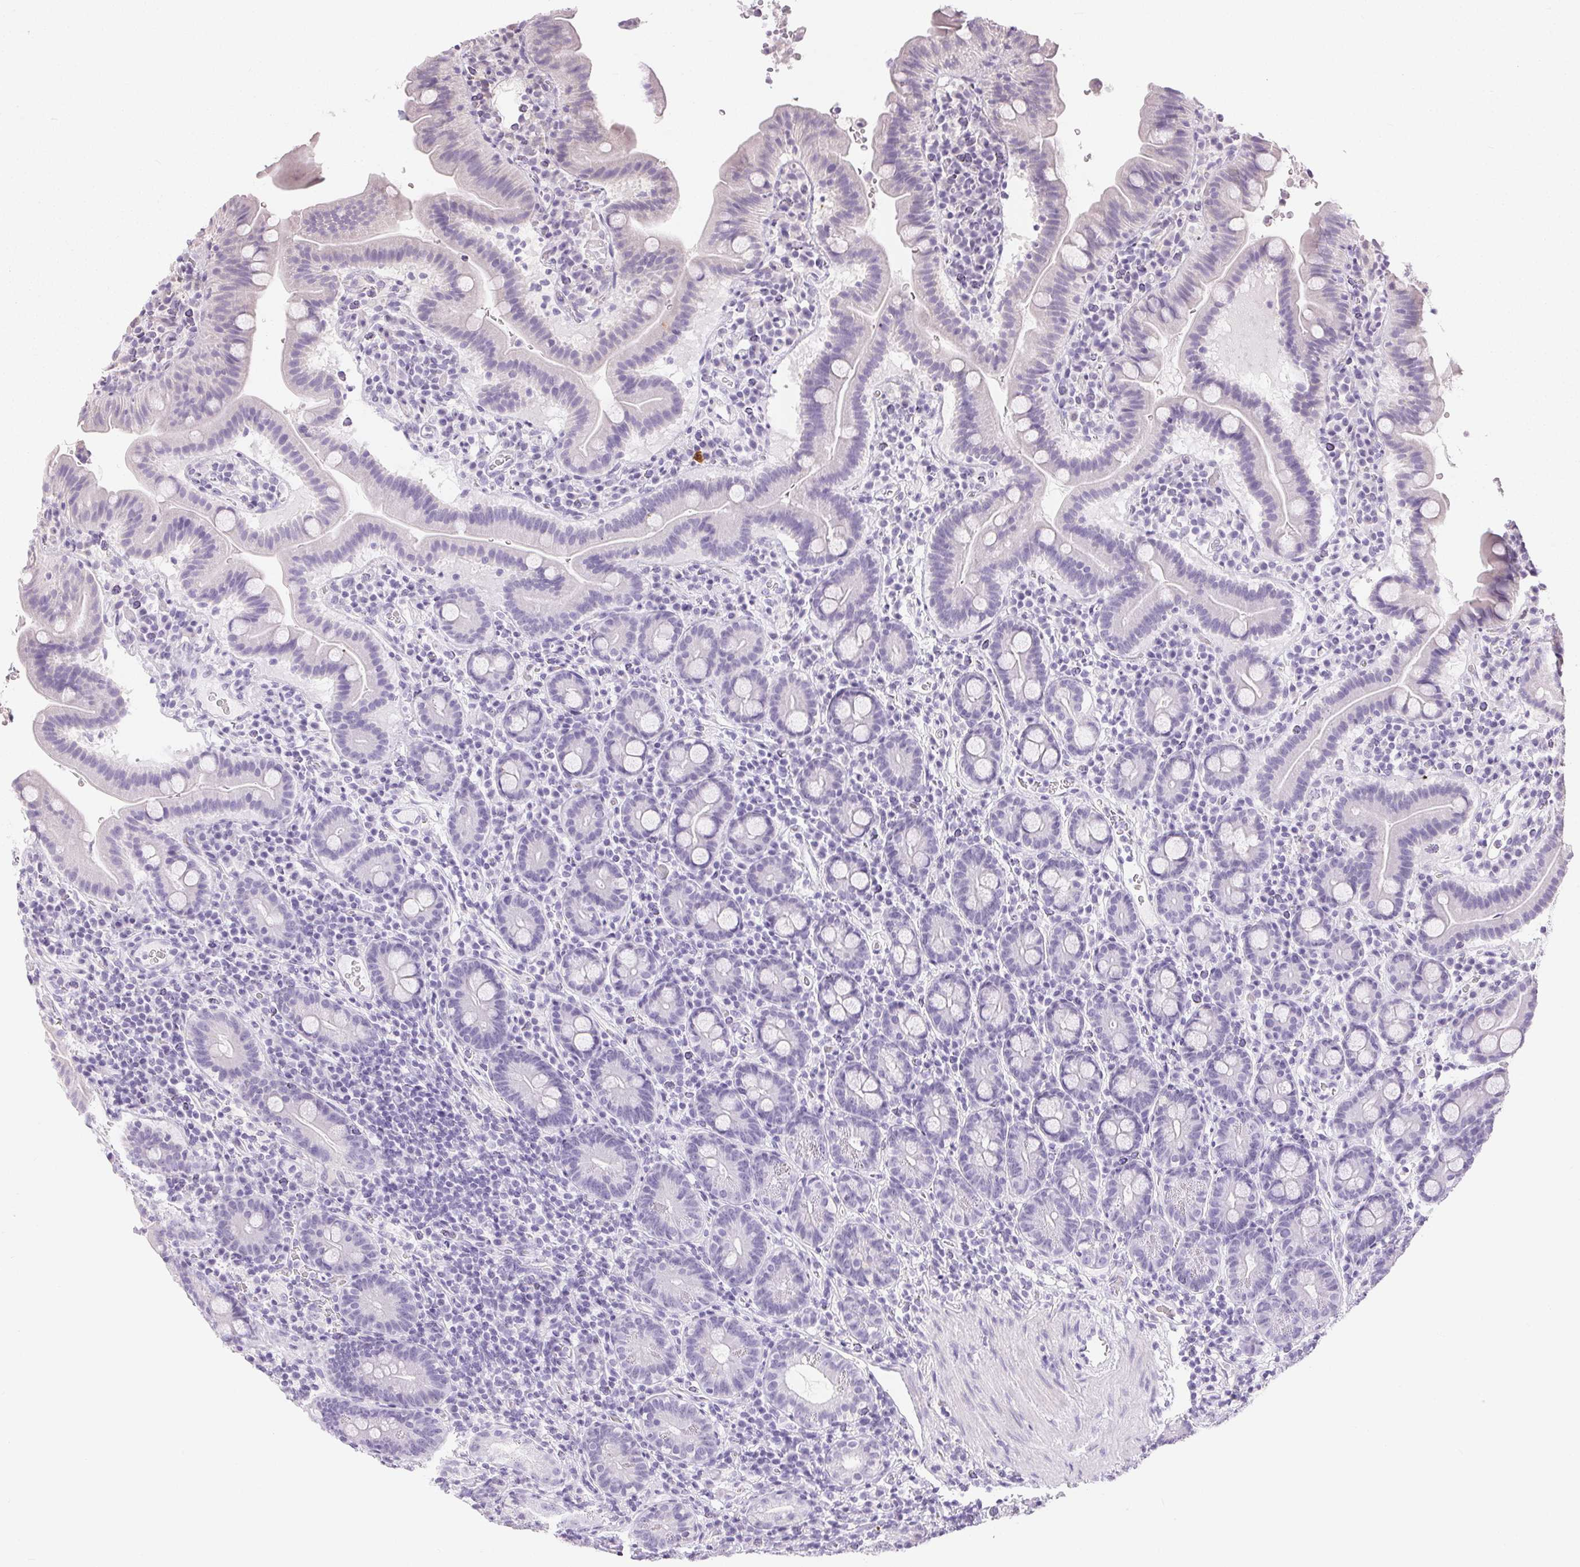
{"staining": {"intensity": "negative", "quantity": "none", "location": "none"}, "tissue": "small intestine", "cell_type": "Glandular cells", "image_type": "normal", "snomed": [{"axis": "morphology", "description": "Normal tissue, NOS"}, {"axis": "topography", "description": "Small intestine"}], "caption": "Immunohistochemical staining of benign human small intestine displays no significant positivity in glandular cells. (Immunohistochemistry, brightfield microscopy, high magnification).", "gene": "RPGRIP1", "patient": {"sex": "male", "age": 26}}